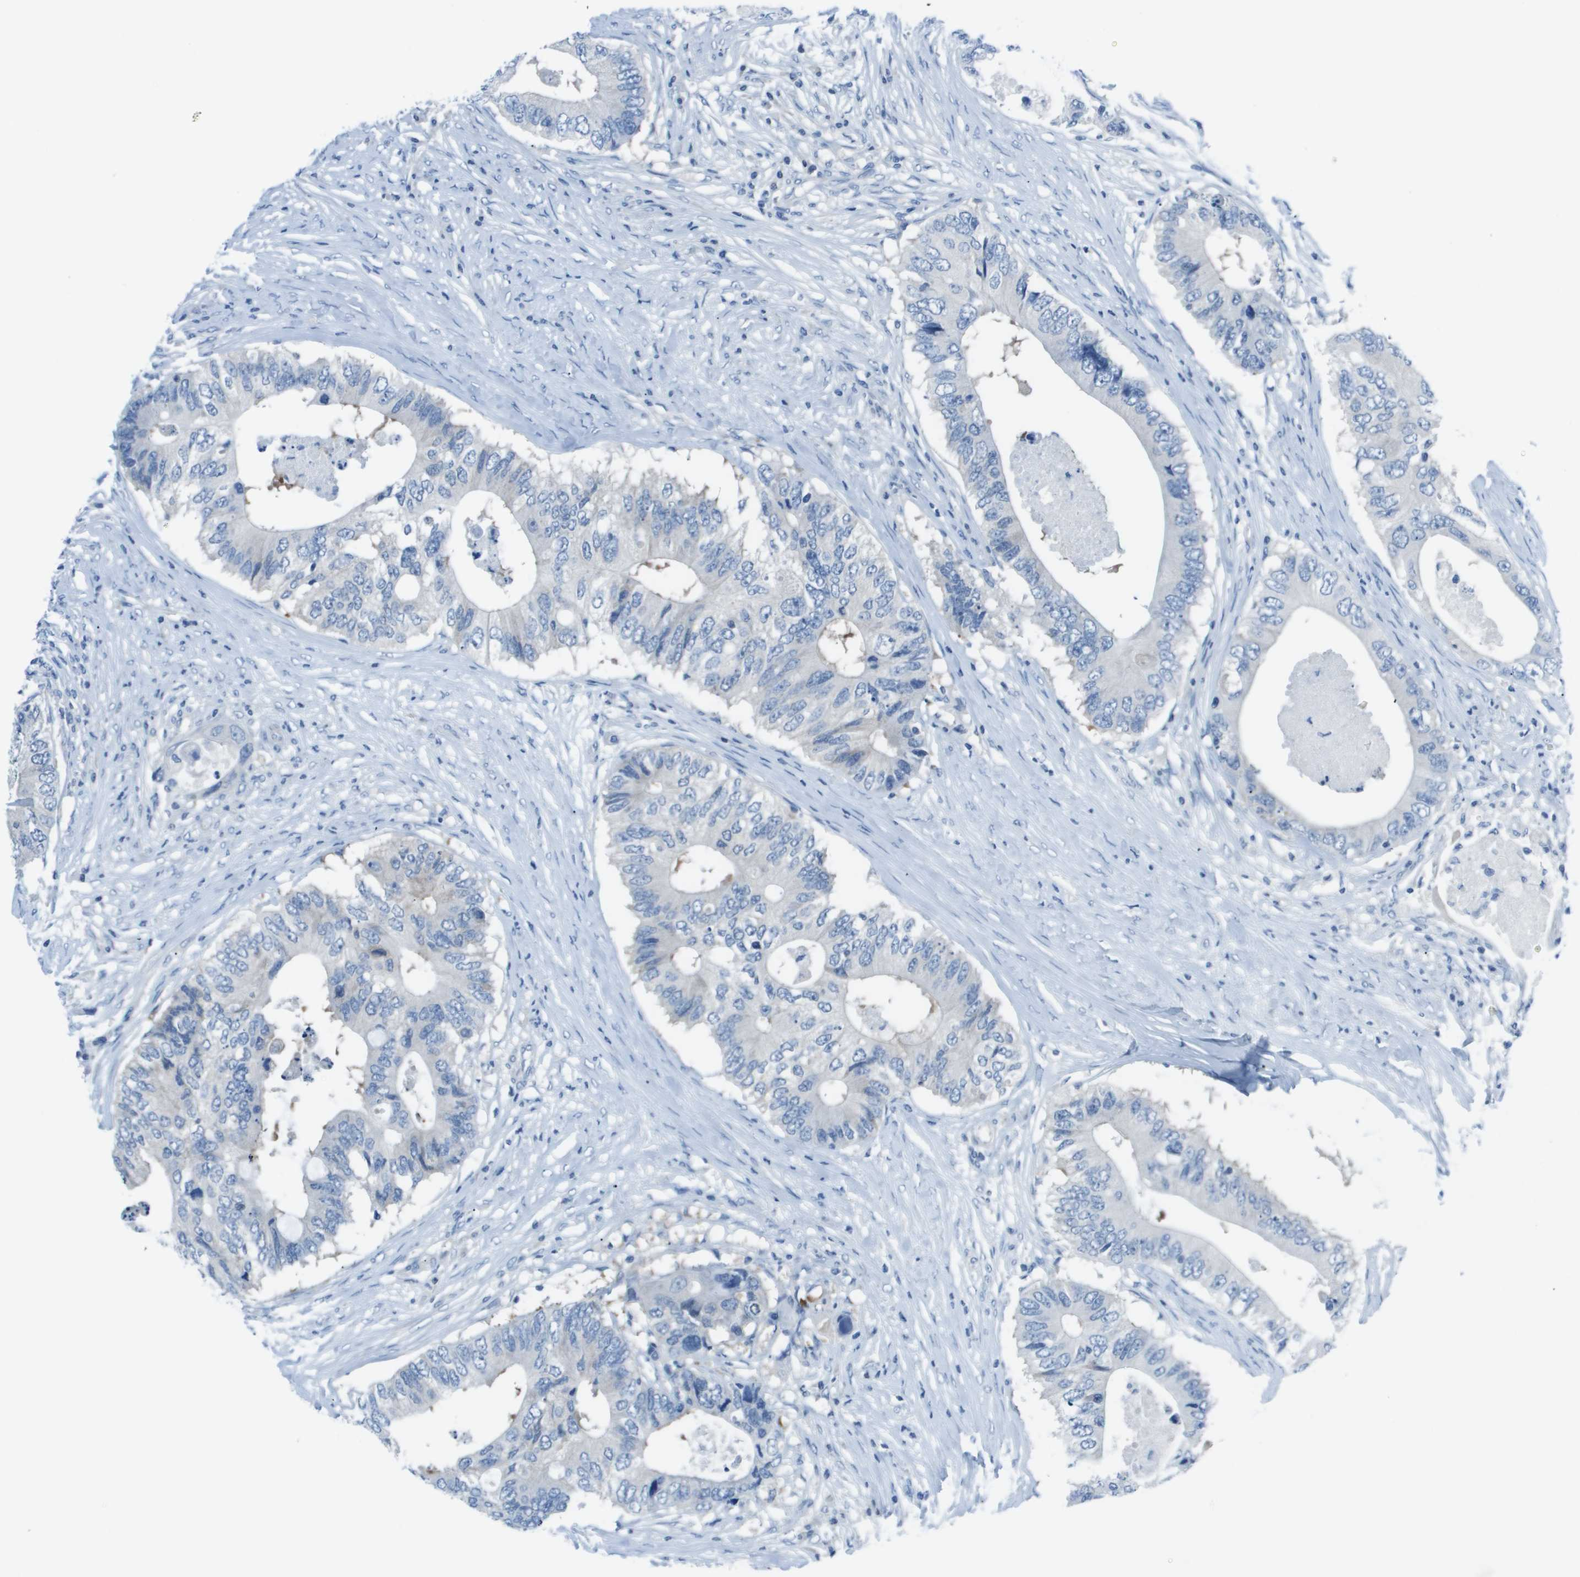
{"staining": {"intensity": "negative", "quantity": "none", "location": "none"}, "tissue": "colorectal cancer", "cell_type": "Tumor cells", "image_type": "cancer", "snomed": [{"axis": "morphology", "description": "Adenocarcinoma, NOS"}, {"axis": "topography", "description": "Colon"}], "caption": "Human adenocarcinoma (colorectal) stained for a protein using immunohistochemistry (IHC) reveals no positivity in tumor cells.", "gene": "STIP1", "patient": {"sex": "male", "age": 71}}